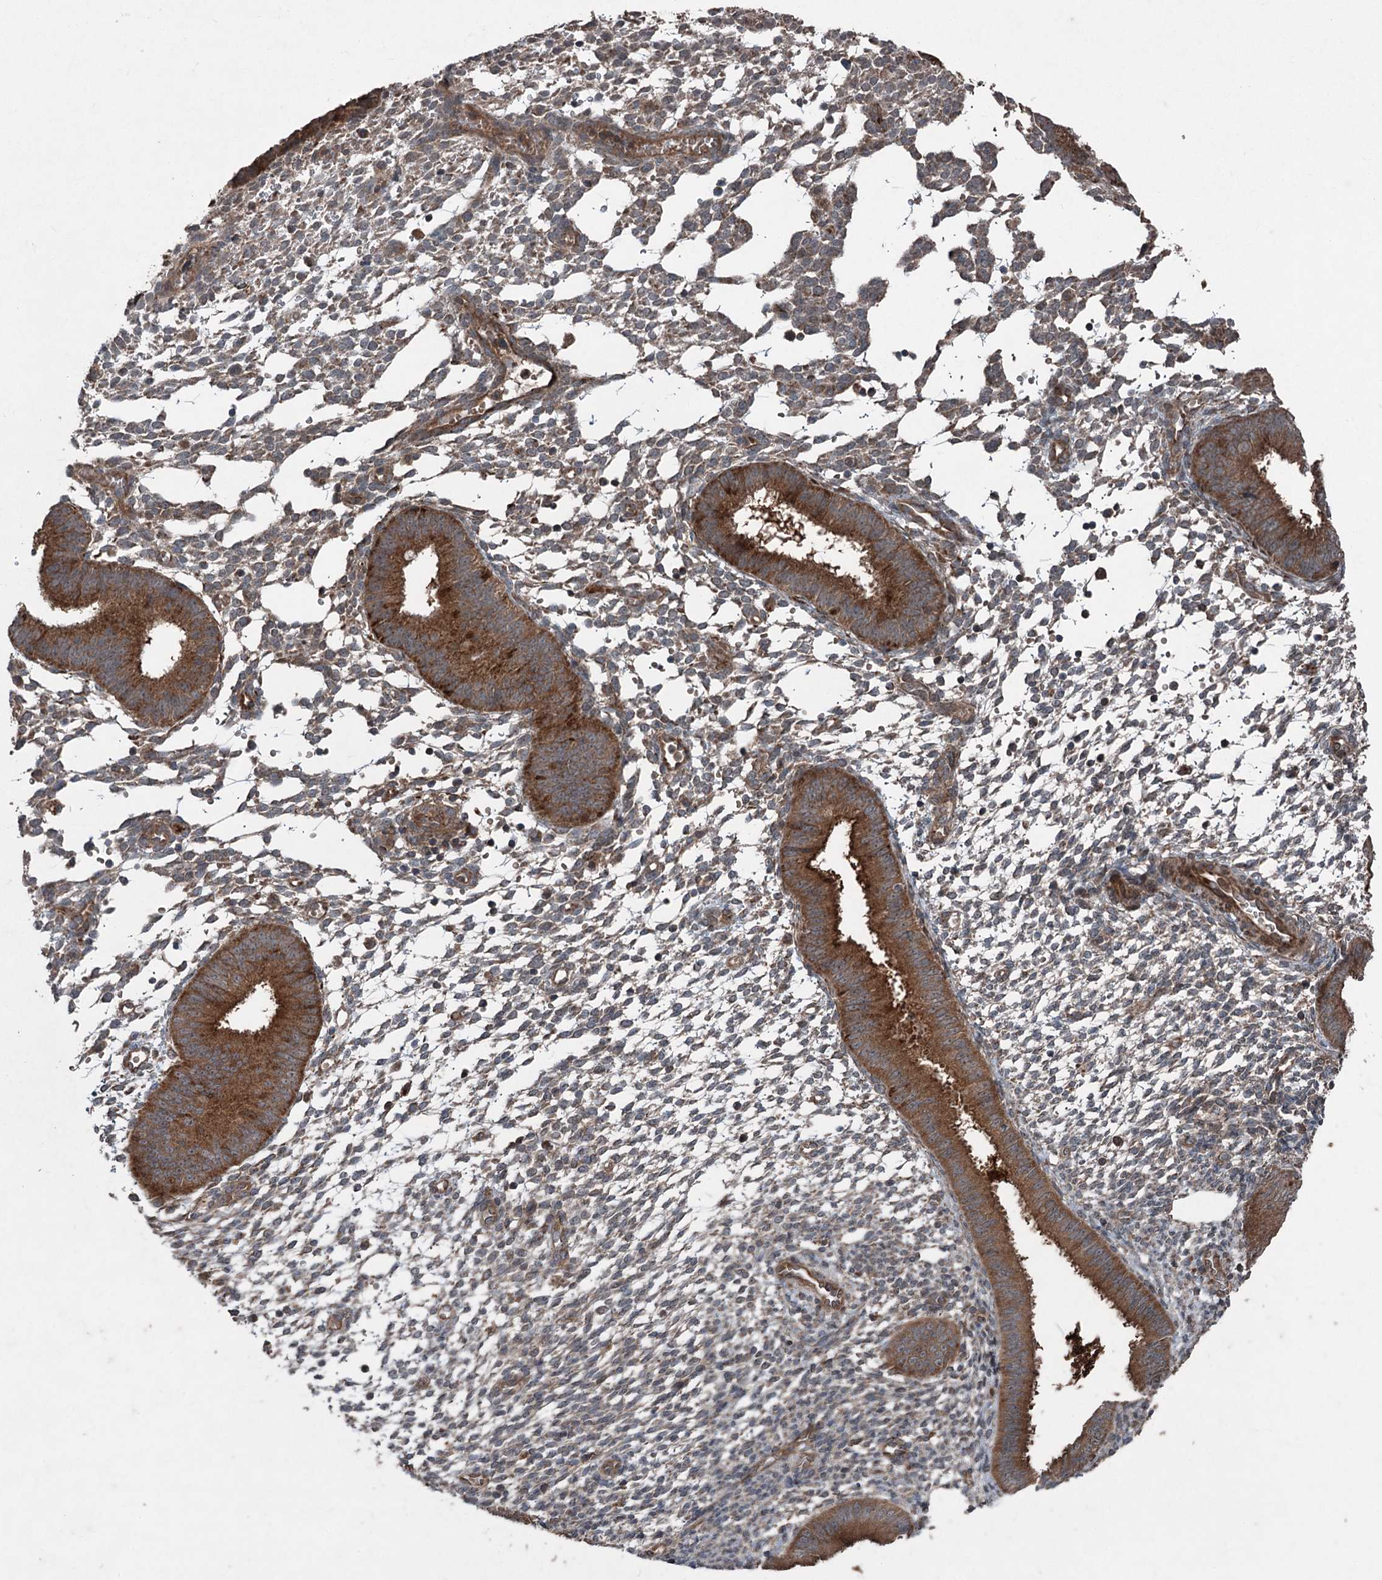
{"staining": {"intensity": "moderate", "quantity": "<25%", "location": "cytoplasmic/membranous"}, "tissue": "endometrium", "cell_type": "Cells in endometrial stroma", "image_type": "normal", "snomed": [{"axis": "morphology", "description": "Normal tissue, NOS"}, {"axis": "topography", "description": "Uterus"}, {"axis": "topography", "description": "Endometrium"}], "caption": "High-magnification brightfield microscopy of benign endometrium stained with DAB (brown) and counterstained with hematoxylin (blue). cells in endometrial stroma exhibit moderate cytoplasmic/membranous staining is present in about<25% of cells. (brown staining indicates protein expression, while blue staining denotes nuclei).", "gene": "ALAS1", "patient": {"sex": "female", "age": 48}}